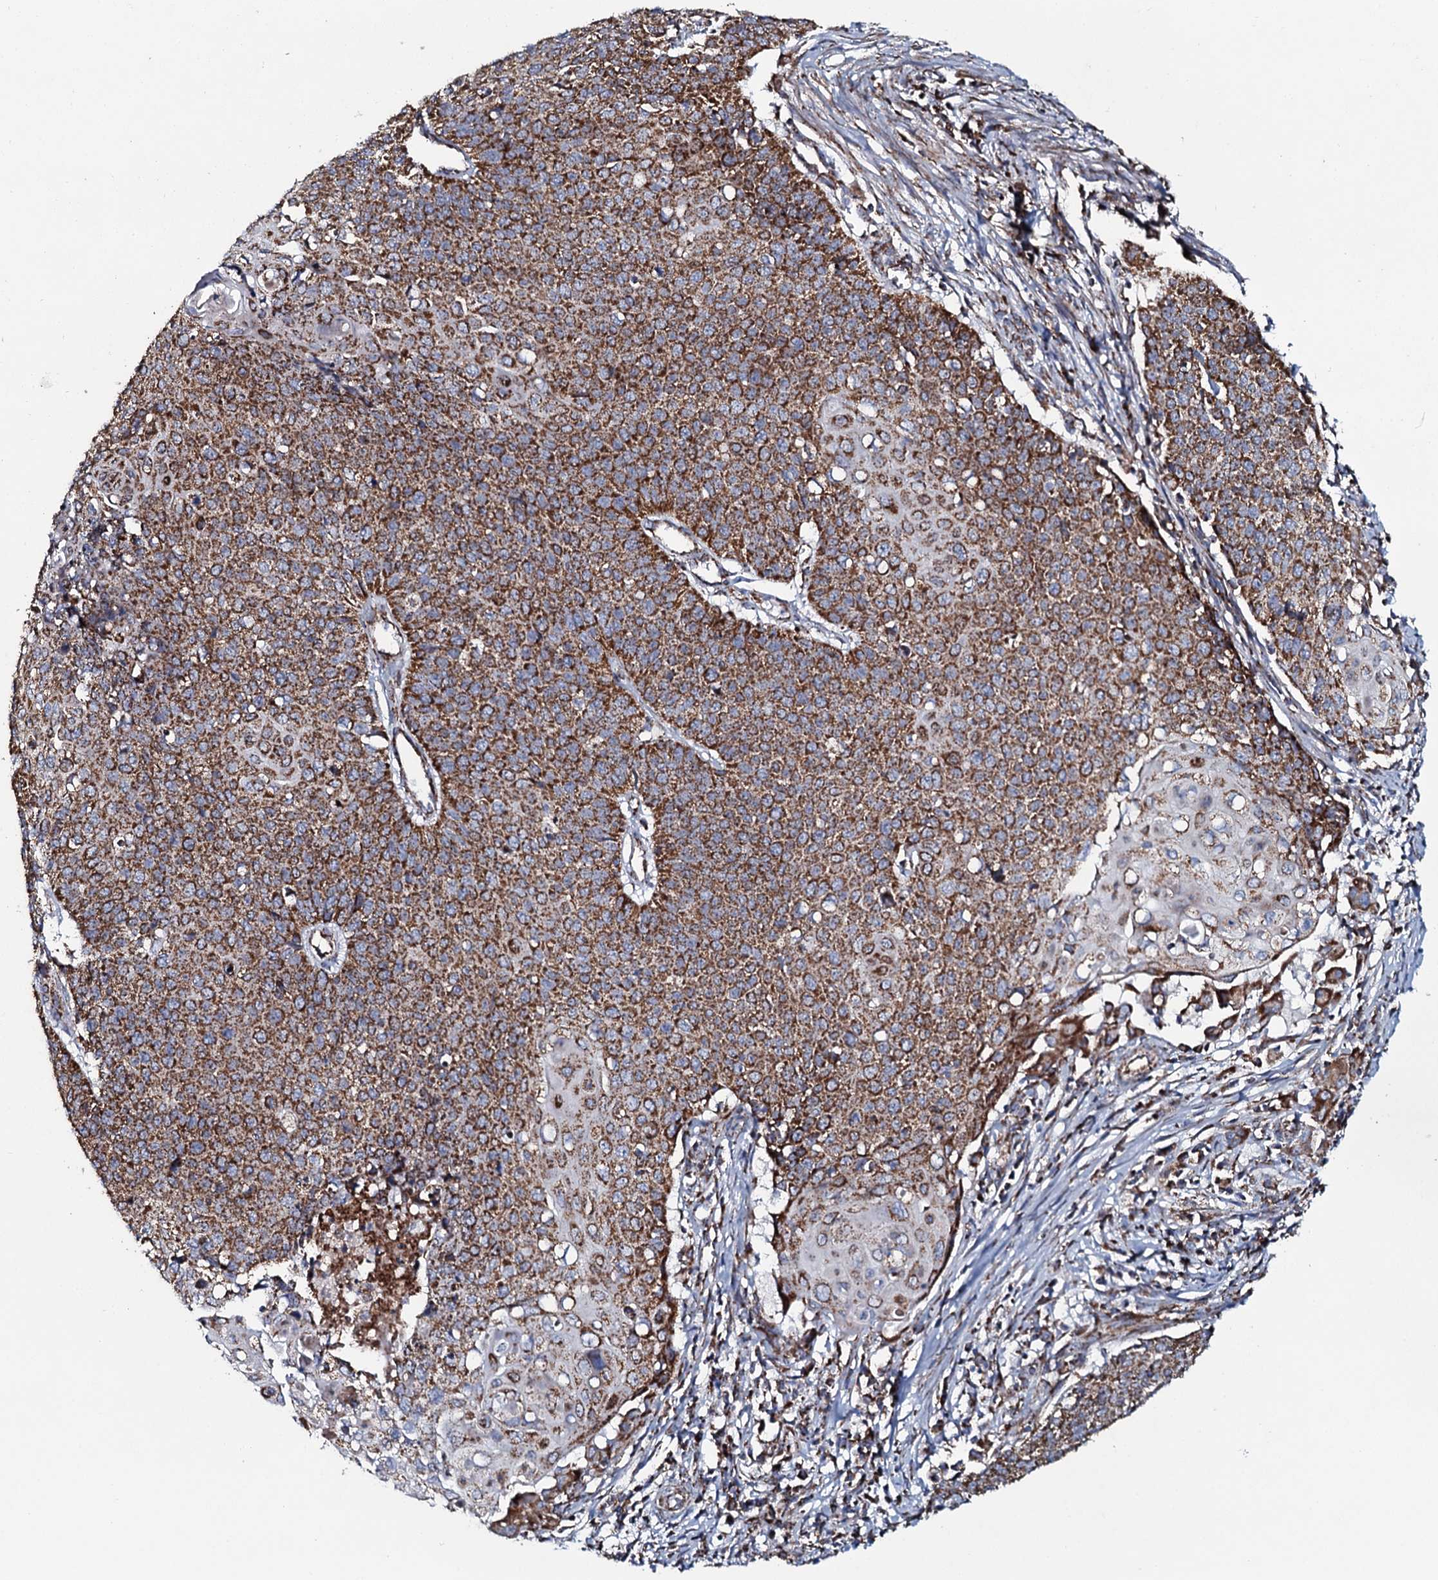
{"staining": {"intensity": "strong", "quantity": ">75%", "location": "cytoplasmic/membranous"}, "tissue": "cervical cancer", "cell_type": "Tumor cells", "image_type": "cancer", "snomed": [{"axis": "morphology", "description": "Squamous cell carcinoma, NOS"}, {"axis": "topography", "description": "Cervix"}], "caption": "Immunohistochemical staining of squamous cell carcinoma (cervical) demonstrates strong cytoplasmic/membranous protein expression in approximately >75% of tumor cells. (Stains: DAB (3,3'-diaminobenzidine) in brown, nuclei in blue, Microscopy: brightfield microscopy at high magnification).", "gene": "EVC2", "patient": {"sex": "female", "age": 39}}